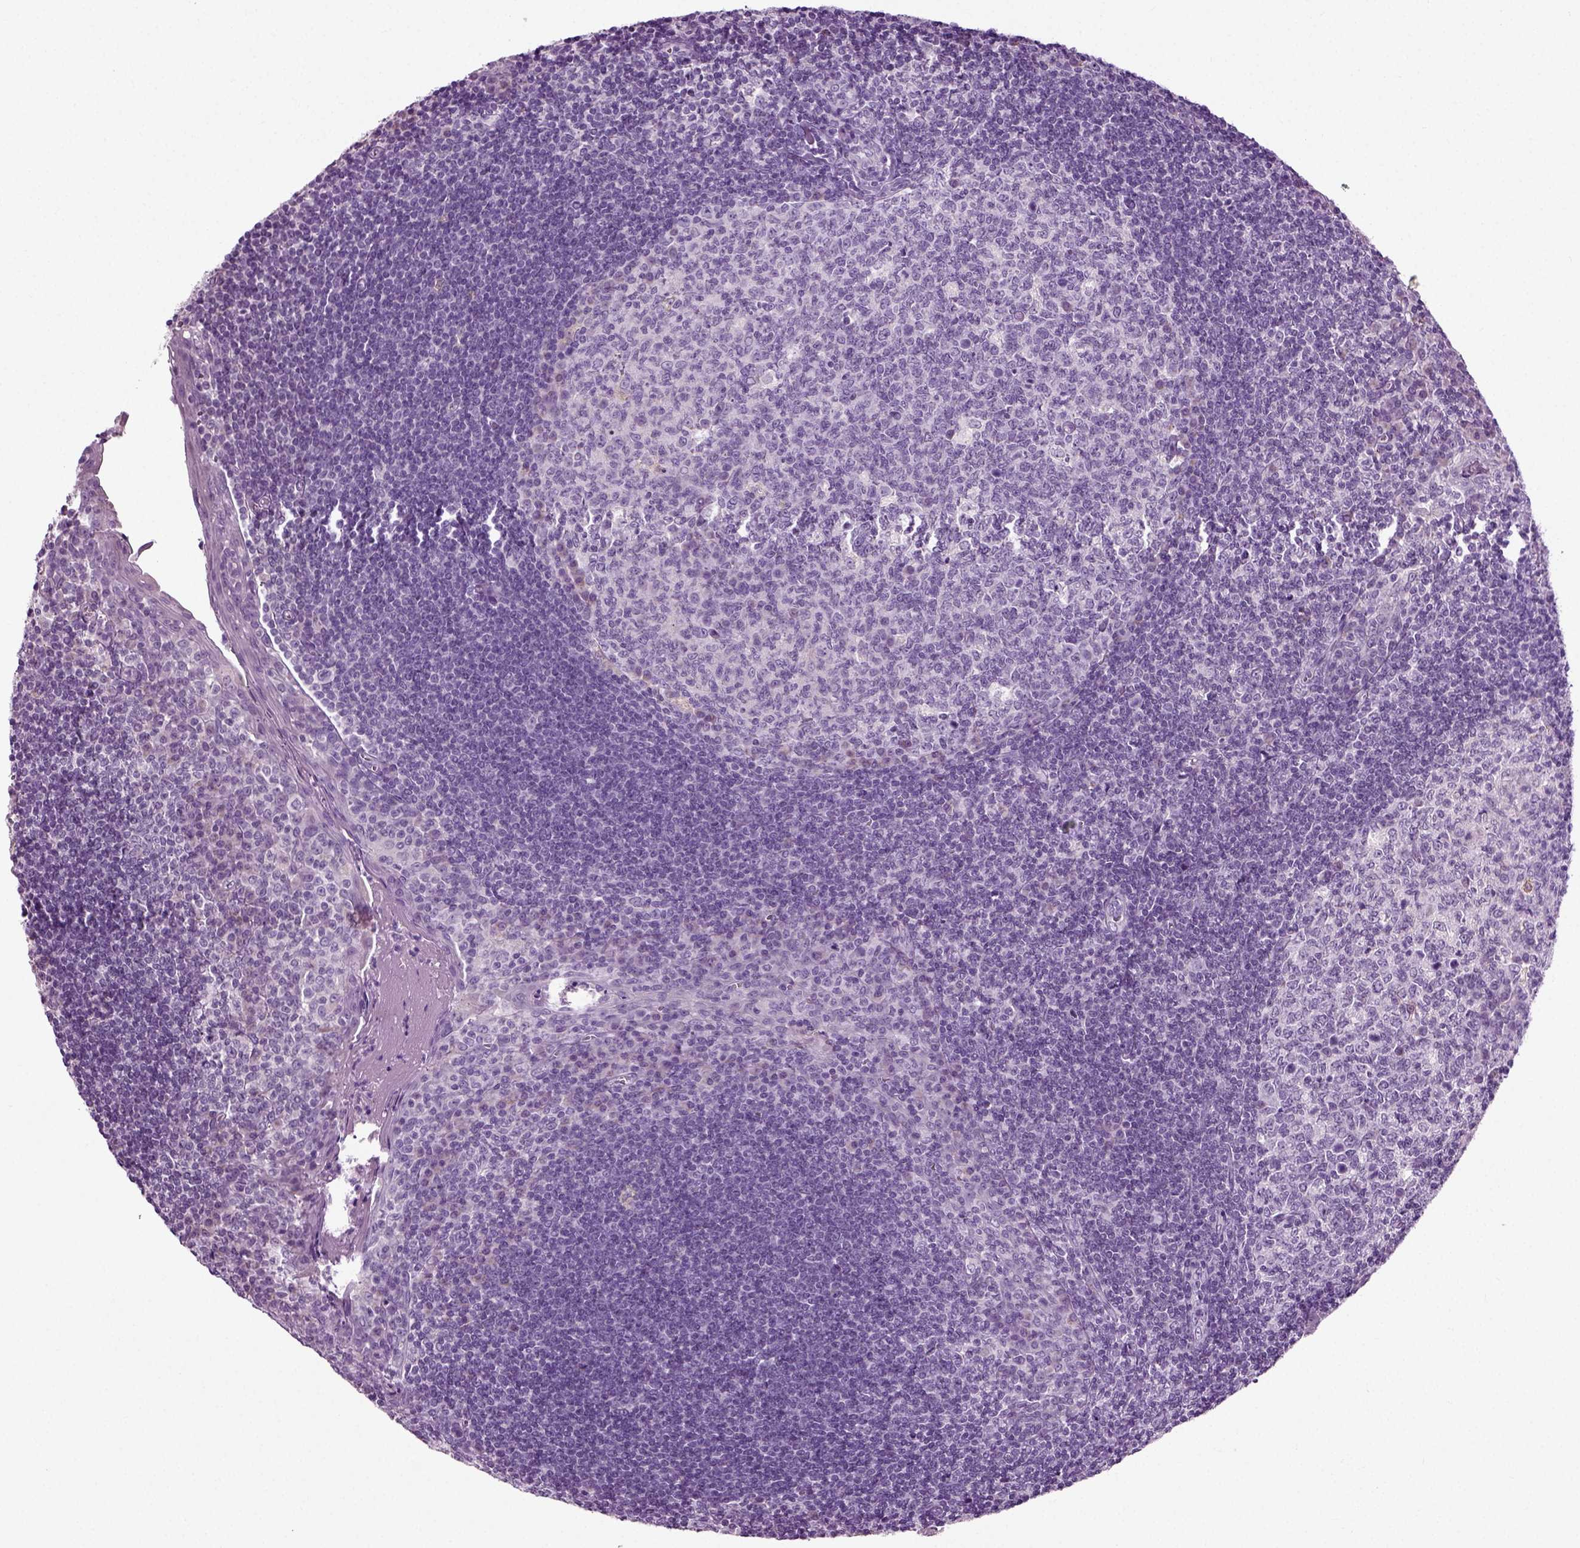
{"staining": {"intensity": "negative", "quantity": "none", "location": "none"}, "tissue": "tonsil", "cell_type": "Germinal center cells", "image_type": "normal", "snomed": [{"axis": "morphology", "description": "Normal tissue, NOS"}, {"axis": "topography", "description": "Tonsil"}], "caption": "Image shows no significant protein staining in germinal center cells of normal tonsil.", "gene": "DNAH10", "patient": {"sex": "female", "age": 13}}